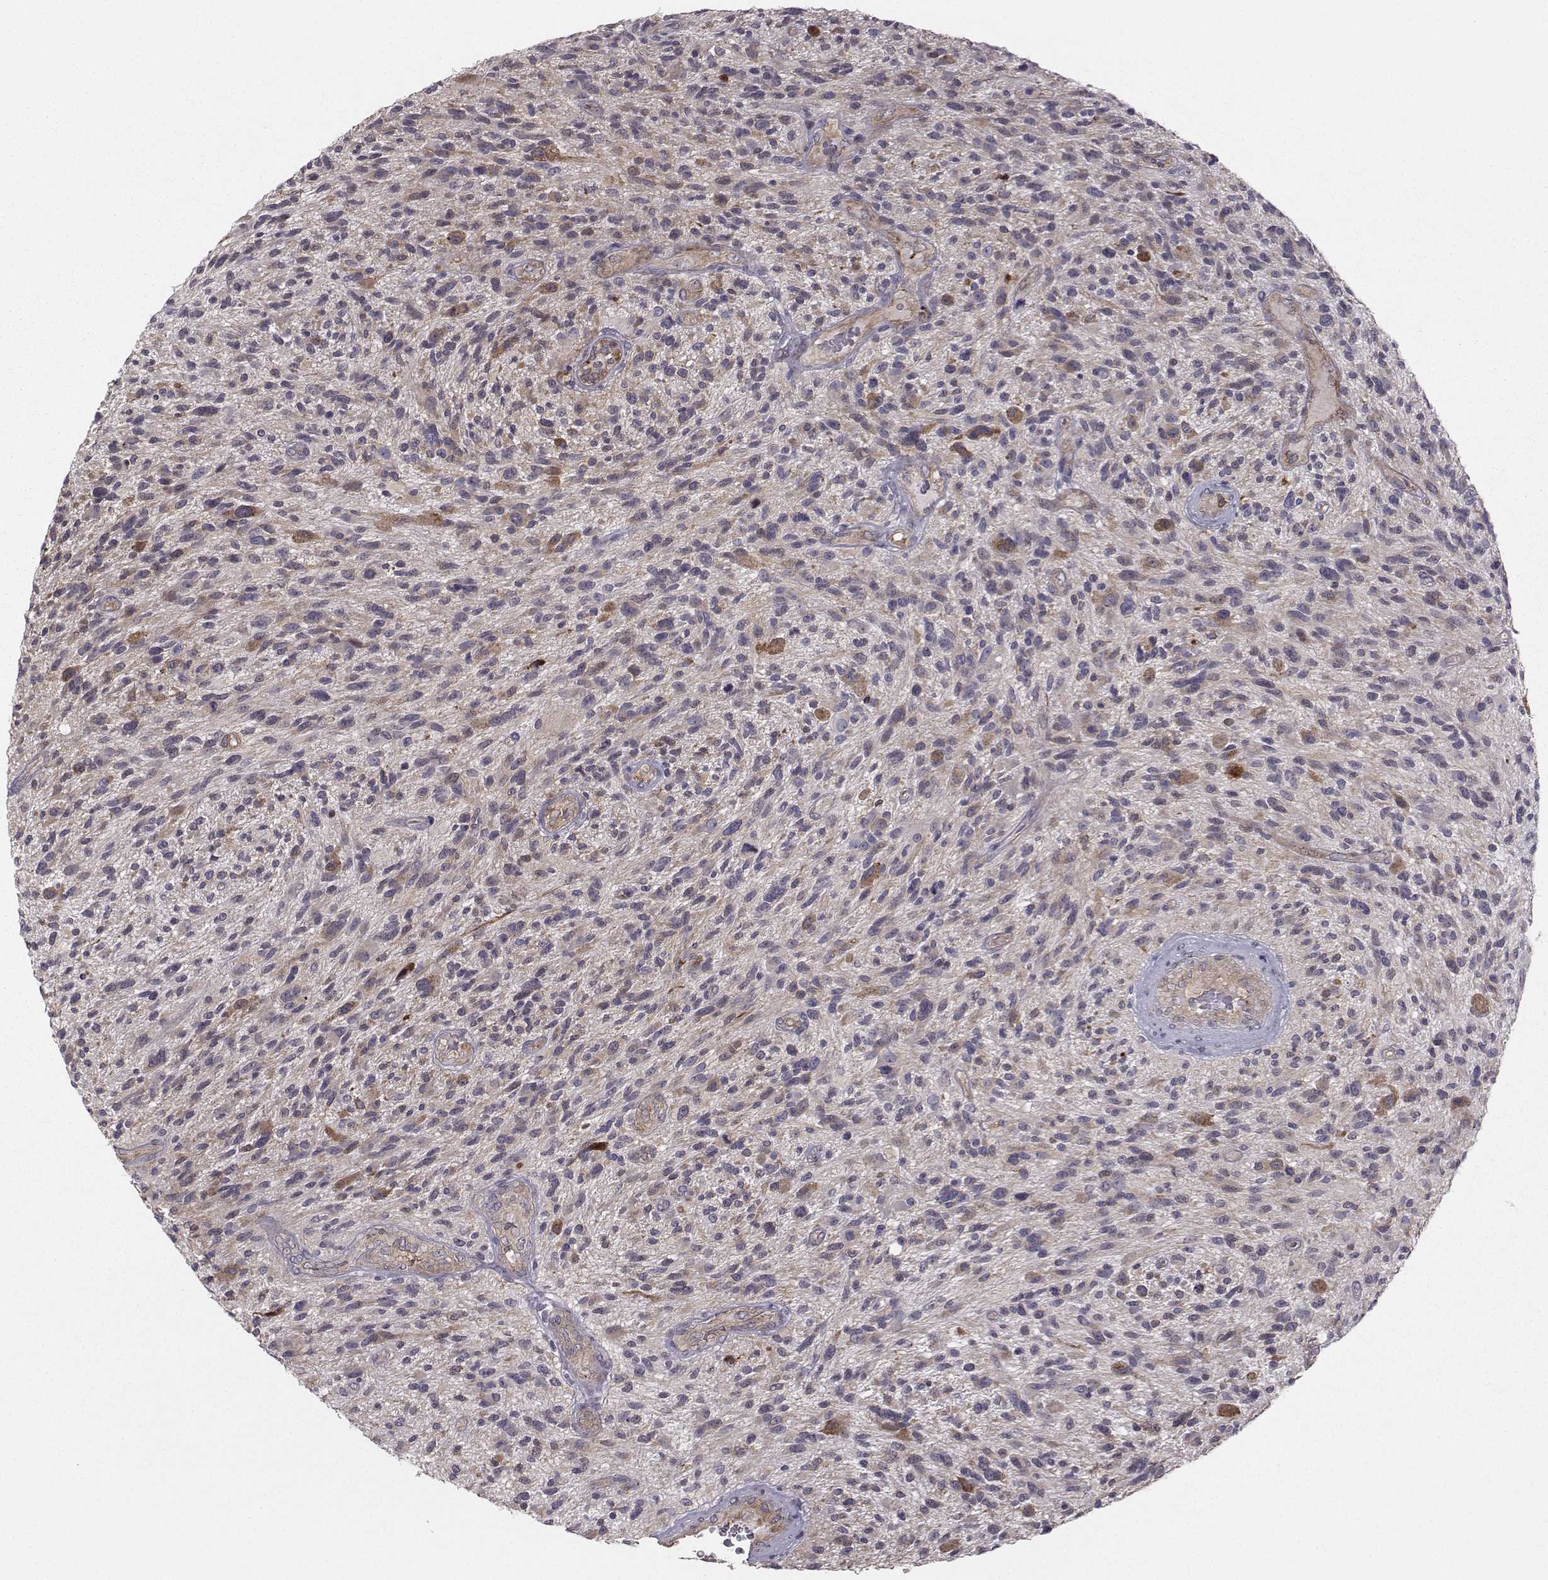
{"staining": {"intensity": "negative", "quantity": "none", "location": "none"}, "tissue": "glioma", "cell_type": "Tumor cells", "image_type": "cancer", "snomed": [{"axis": "morphology", "description": "Glioma, malignant, High grade"}, {"axis": "topography", "description": "Brain"}], "caption": "Immunohistochemistry (IHC) micrograph of human malignant high-grade glioma stained for a protein (brown), which displays no expression in tumor cells.", "gene": "HSP90AB1", "patient": {"sex": "male", "age": 47}}